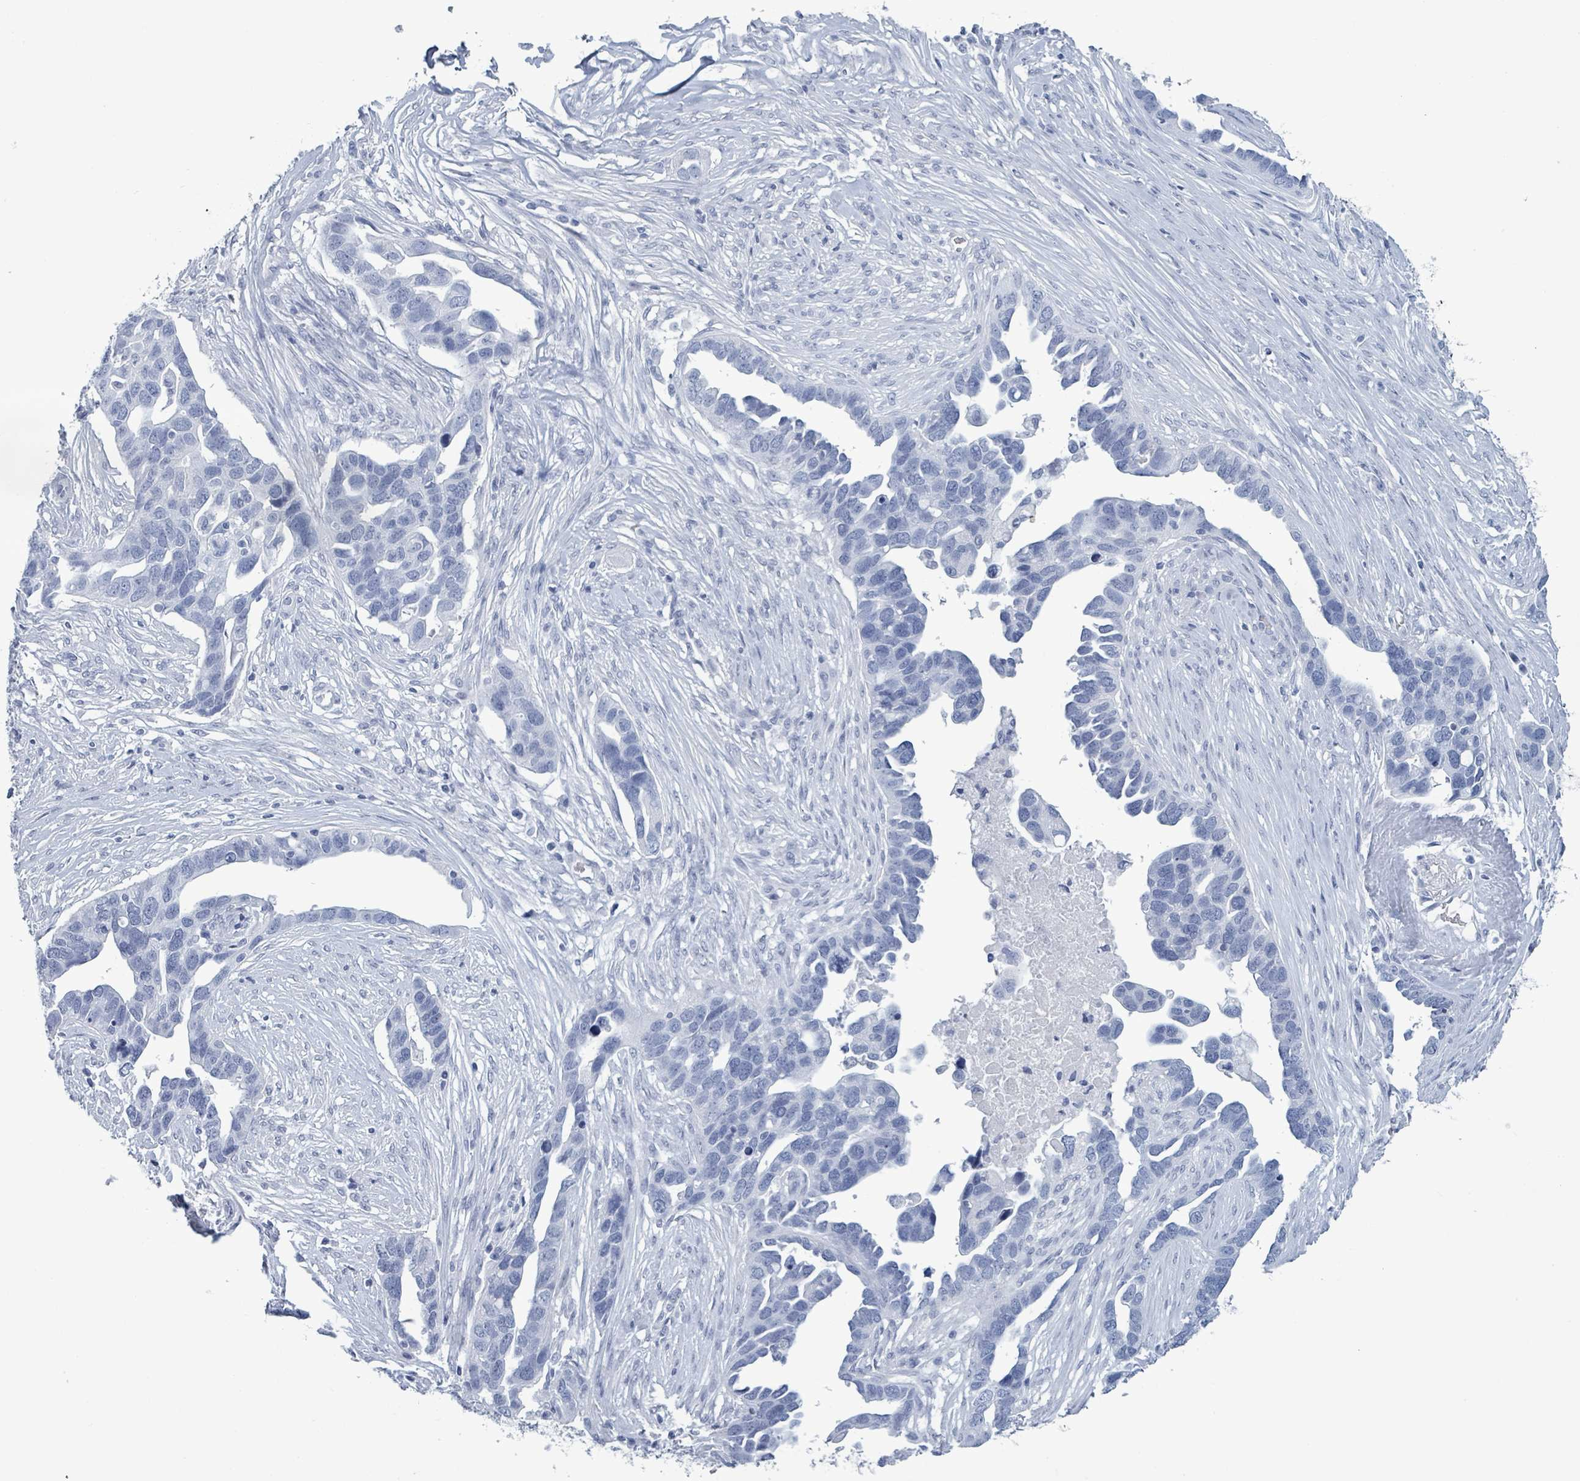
{"staining": {"intensity": "negative", "quantity": "none", "location": "none"}, "tissue": "ovarian cancer", "cell_type": "Tumor cells", "image_type": "cancer", "snomed": [{"axis": "morphology", "description": "Cystadenocarcinoma, serous, NOS"}, {"axis": "topography", "description": "Ovary"}], "caption": "DAB immunohistochemical staining of ovarian cancer shows no significant staining in tumor cells.", "gene": "NKX2-1", "patient": {"sex": "female", "age": 54}}